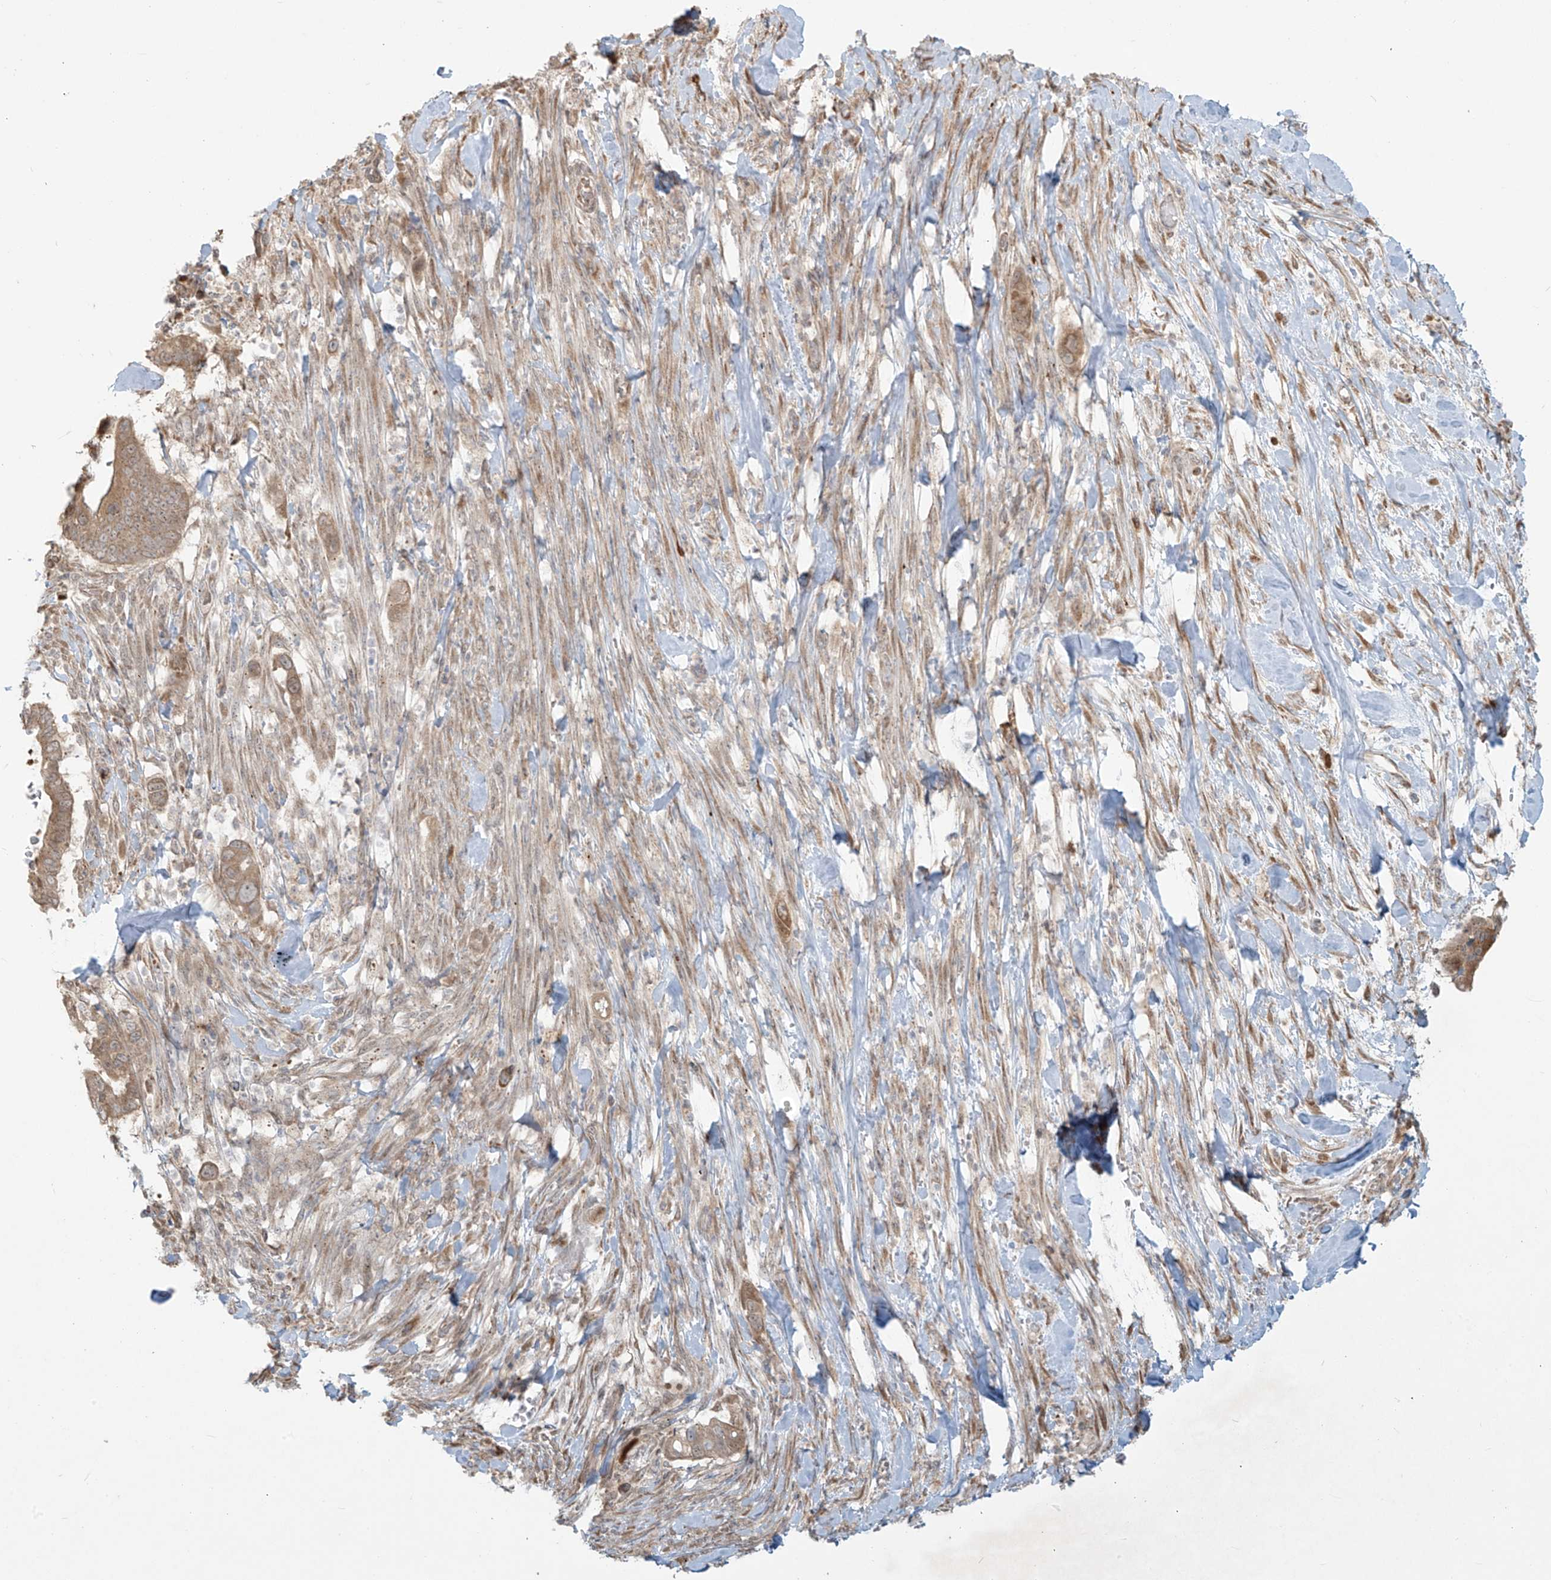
{"staining": {"intensity": "weak", "quantity": ">75%", "location": "cytoplasmic/membranous"}, "tissue": "pancreatic cancer", "cell_type": "Tumor cells", "image_type": "cancer", "snomed": [{"axis": "morphology", "description": "Adenocarcinoma, NOS"}, {"axis": "topography", "description": "Pancreas"}], "caption": "Immunohistochemical staining of human pancreatic cancer exhibits weak cytoplasmic/membranous protein expression in approximately >75% of tumor cells.", "gene": "PLEKHM3", "patient": {"sex": "male", "age": 68}}